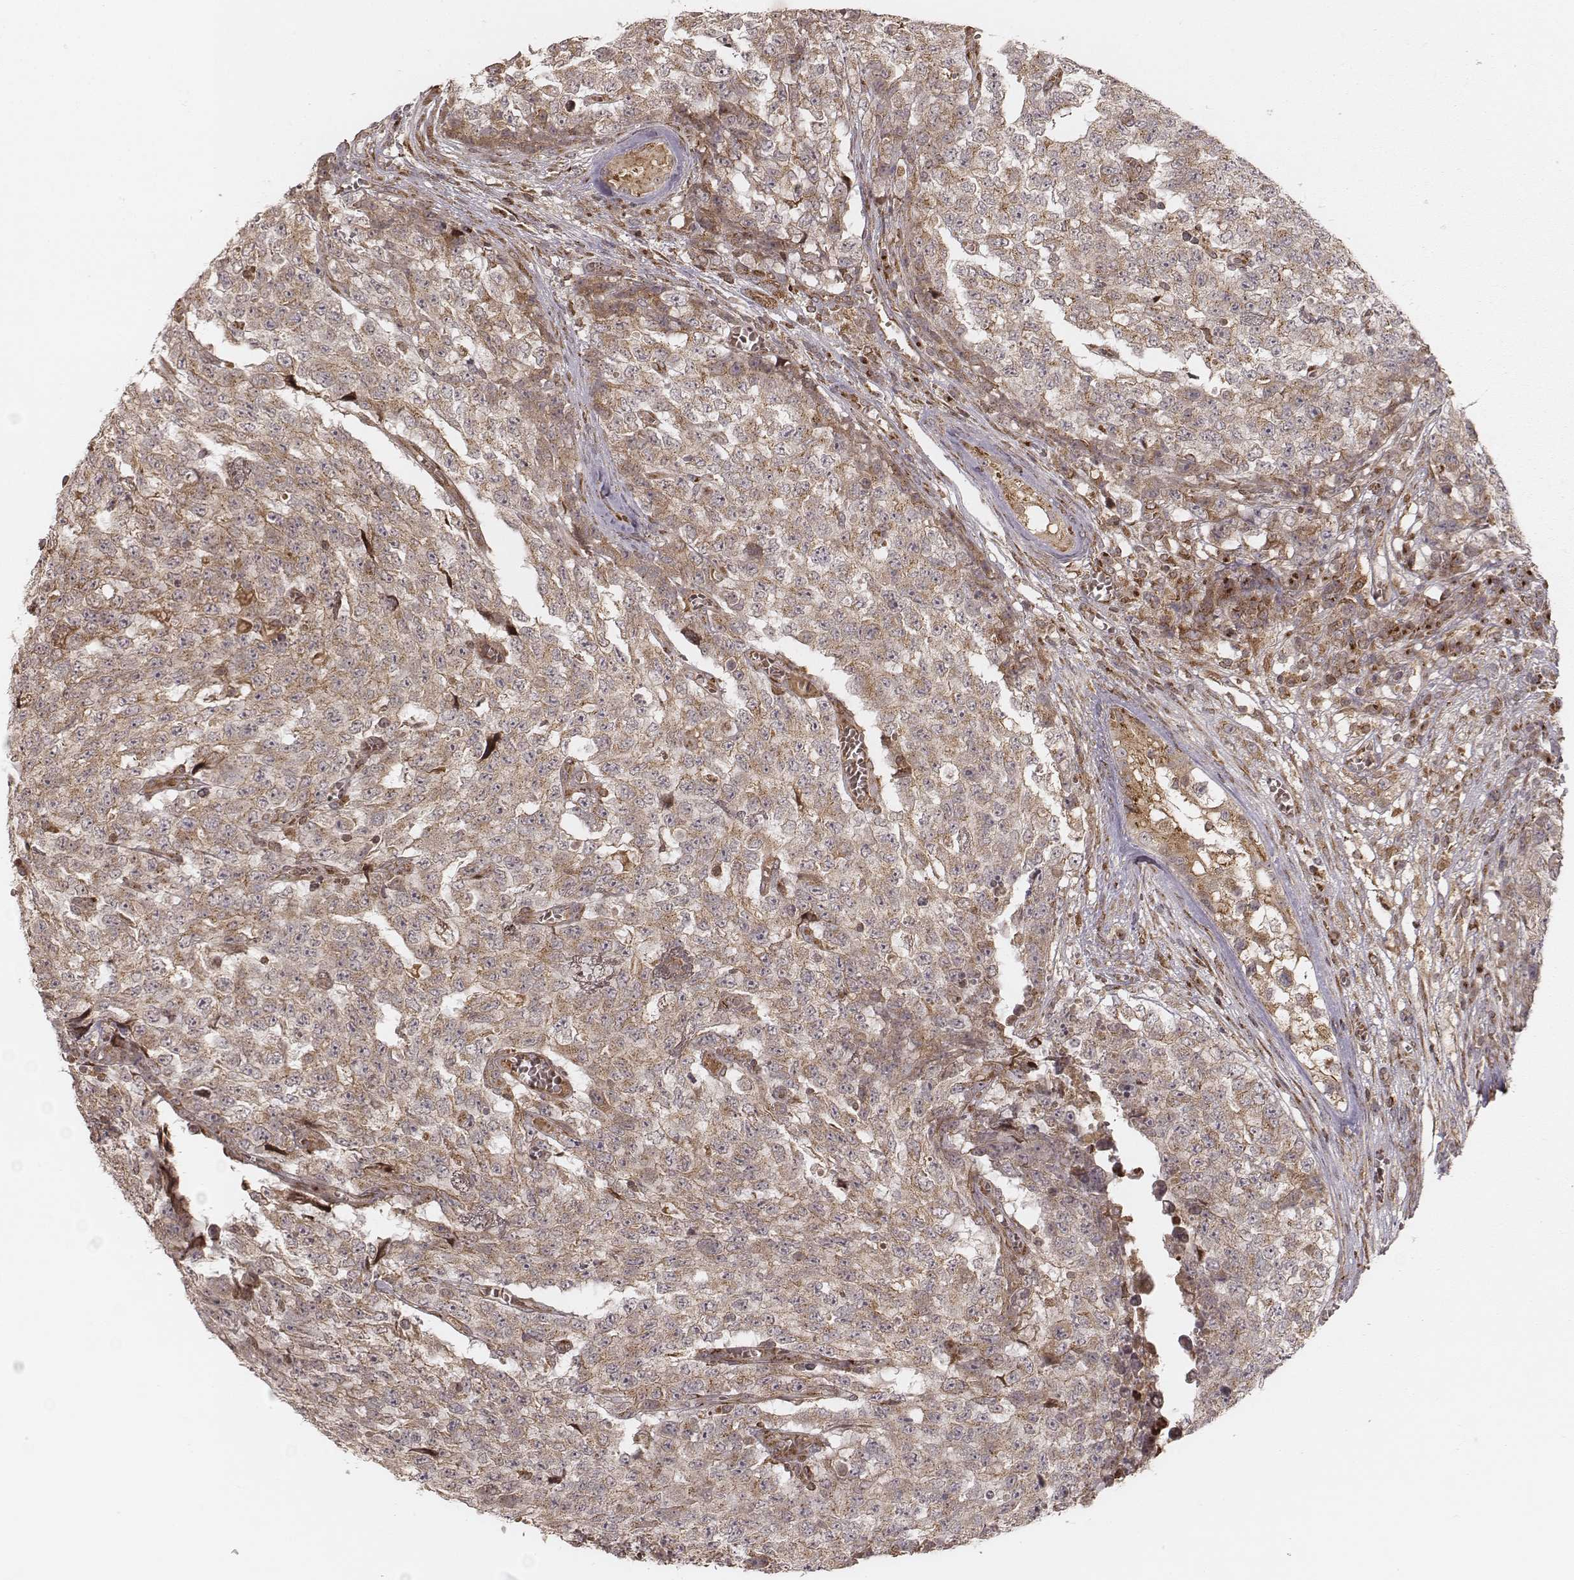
{"staining": {"intensity": "weak", "quantity": ">75%", "location": "cytoplasmic/membranous"}, "tissue": "testis cancer", "cell_type": "Tumor cells", "image_type": "cancer", "snomed": [{"axis": "morphology", "description": "Carcinoma, Embryonal, NOS"}, {"axis": "topography", "description": "Testis"}], "caption": "A photomicrograph of testis embryonal carcinoma stained for a protein shows weak cytoplasmic/membranous brown staining in tumor cells.", "gene": "MYO19", "patient": {"sex": "male", "age": 23}}